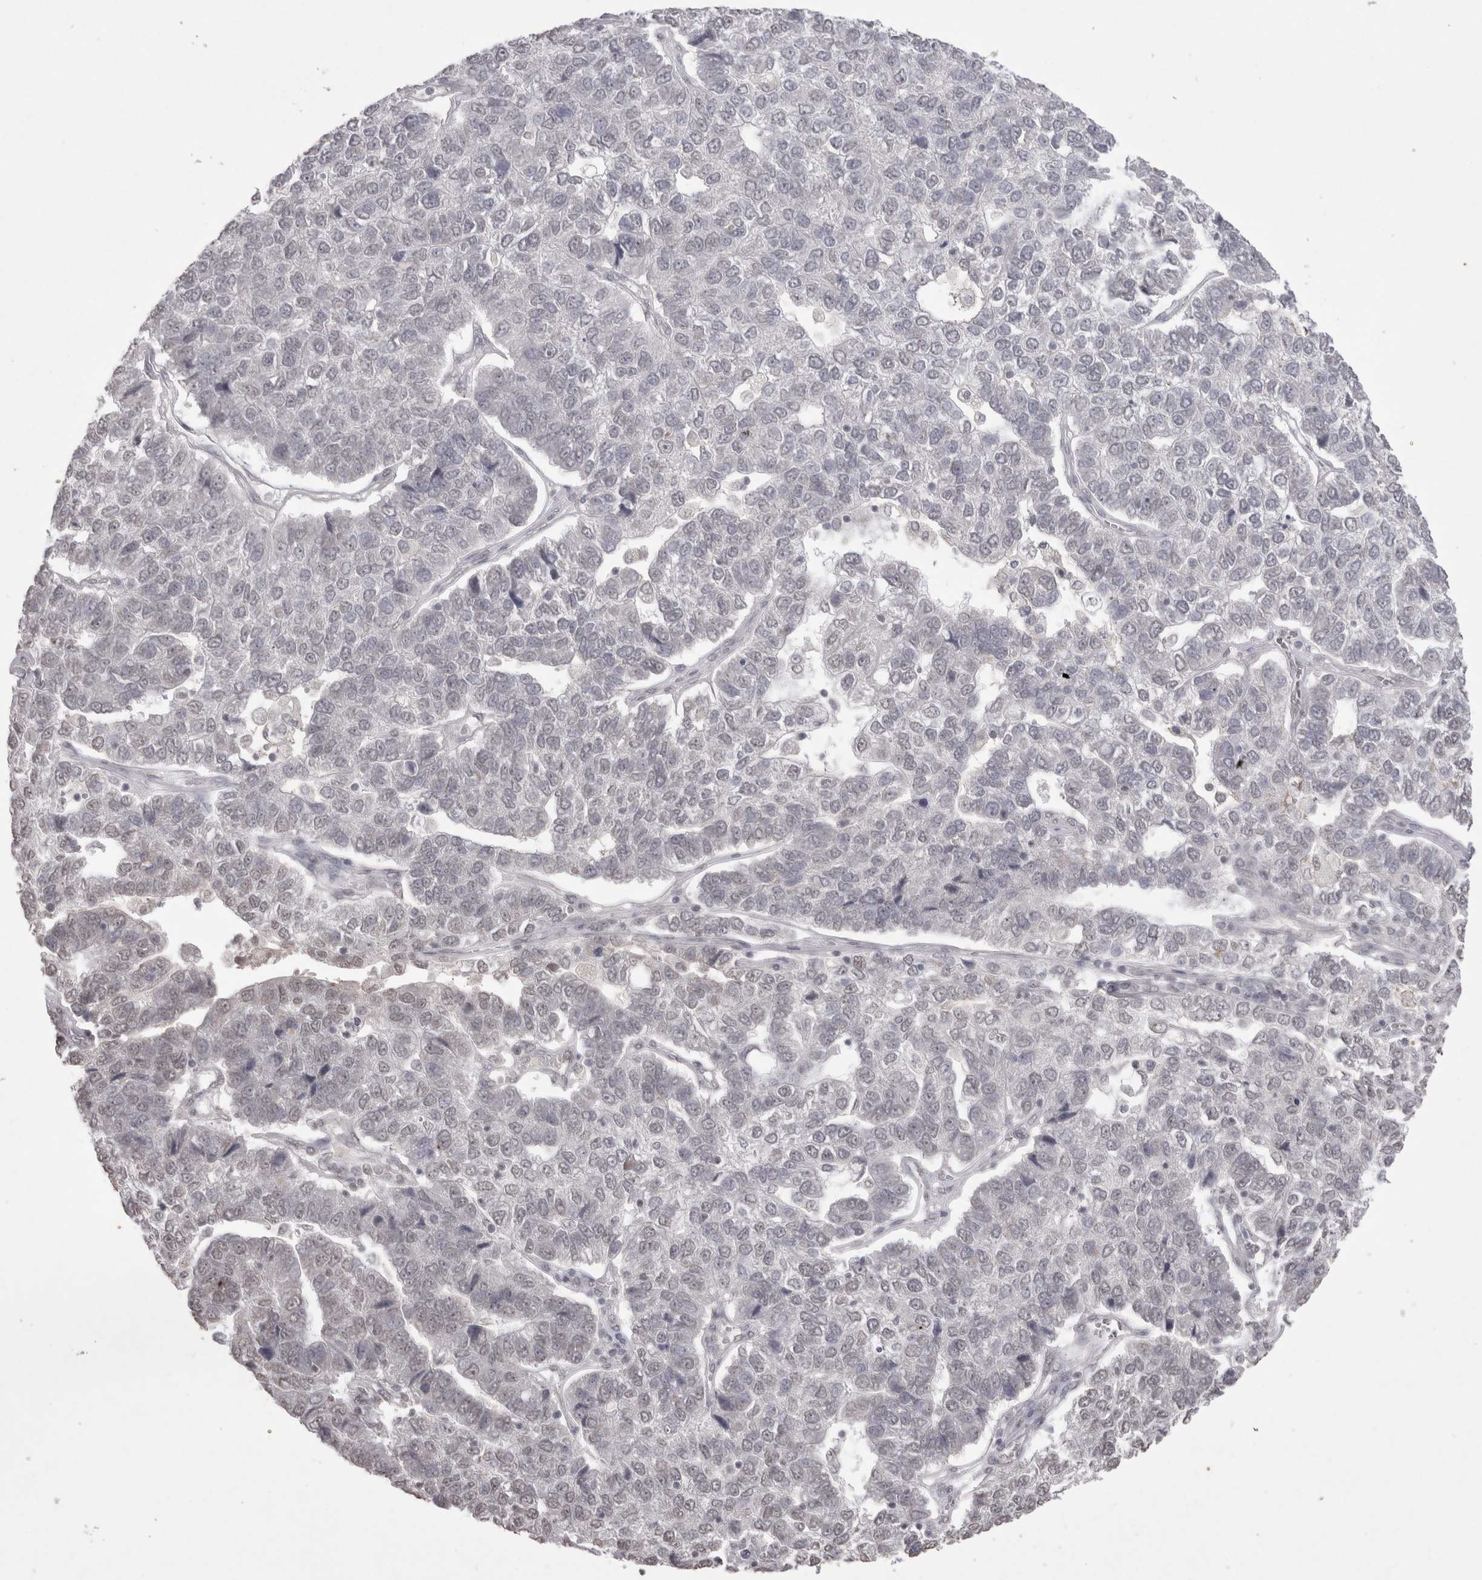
{"staining": {"intensity": "weak", "quantity": "<25%", "location": "nuclear"}, "tissue": "pancreatic cancer", "cell_type": "Tumor cells", "image_type": "cancer", "snomed": [{"axis": "morphology", "description": "Adenocarcinoma, NOS"}, {"axis": "topography", "description": "Pancreas"}], "caption": "Tumor cells are negative for protein expression in human pancreatic adenocarcinoma. The staining is performed using DAB (3,3'-diaminobenzidine) brown chromogen with nuclei counter-stained in using hematoxylin.", "gene": "DDX4", "patient": {"sex": "female", "age": 61}}